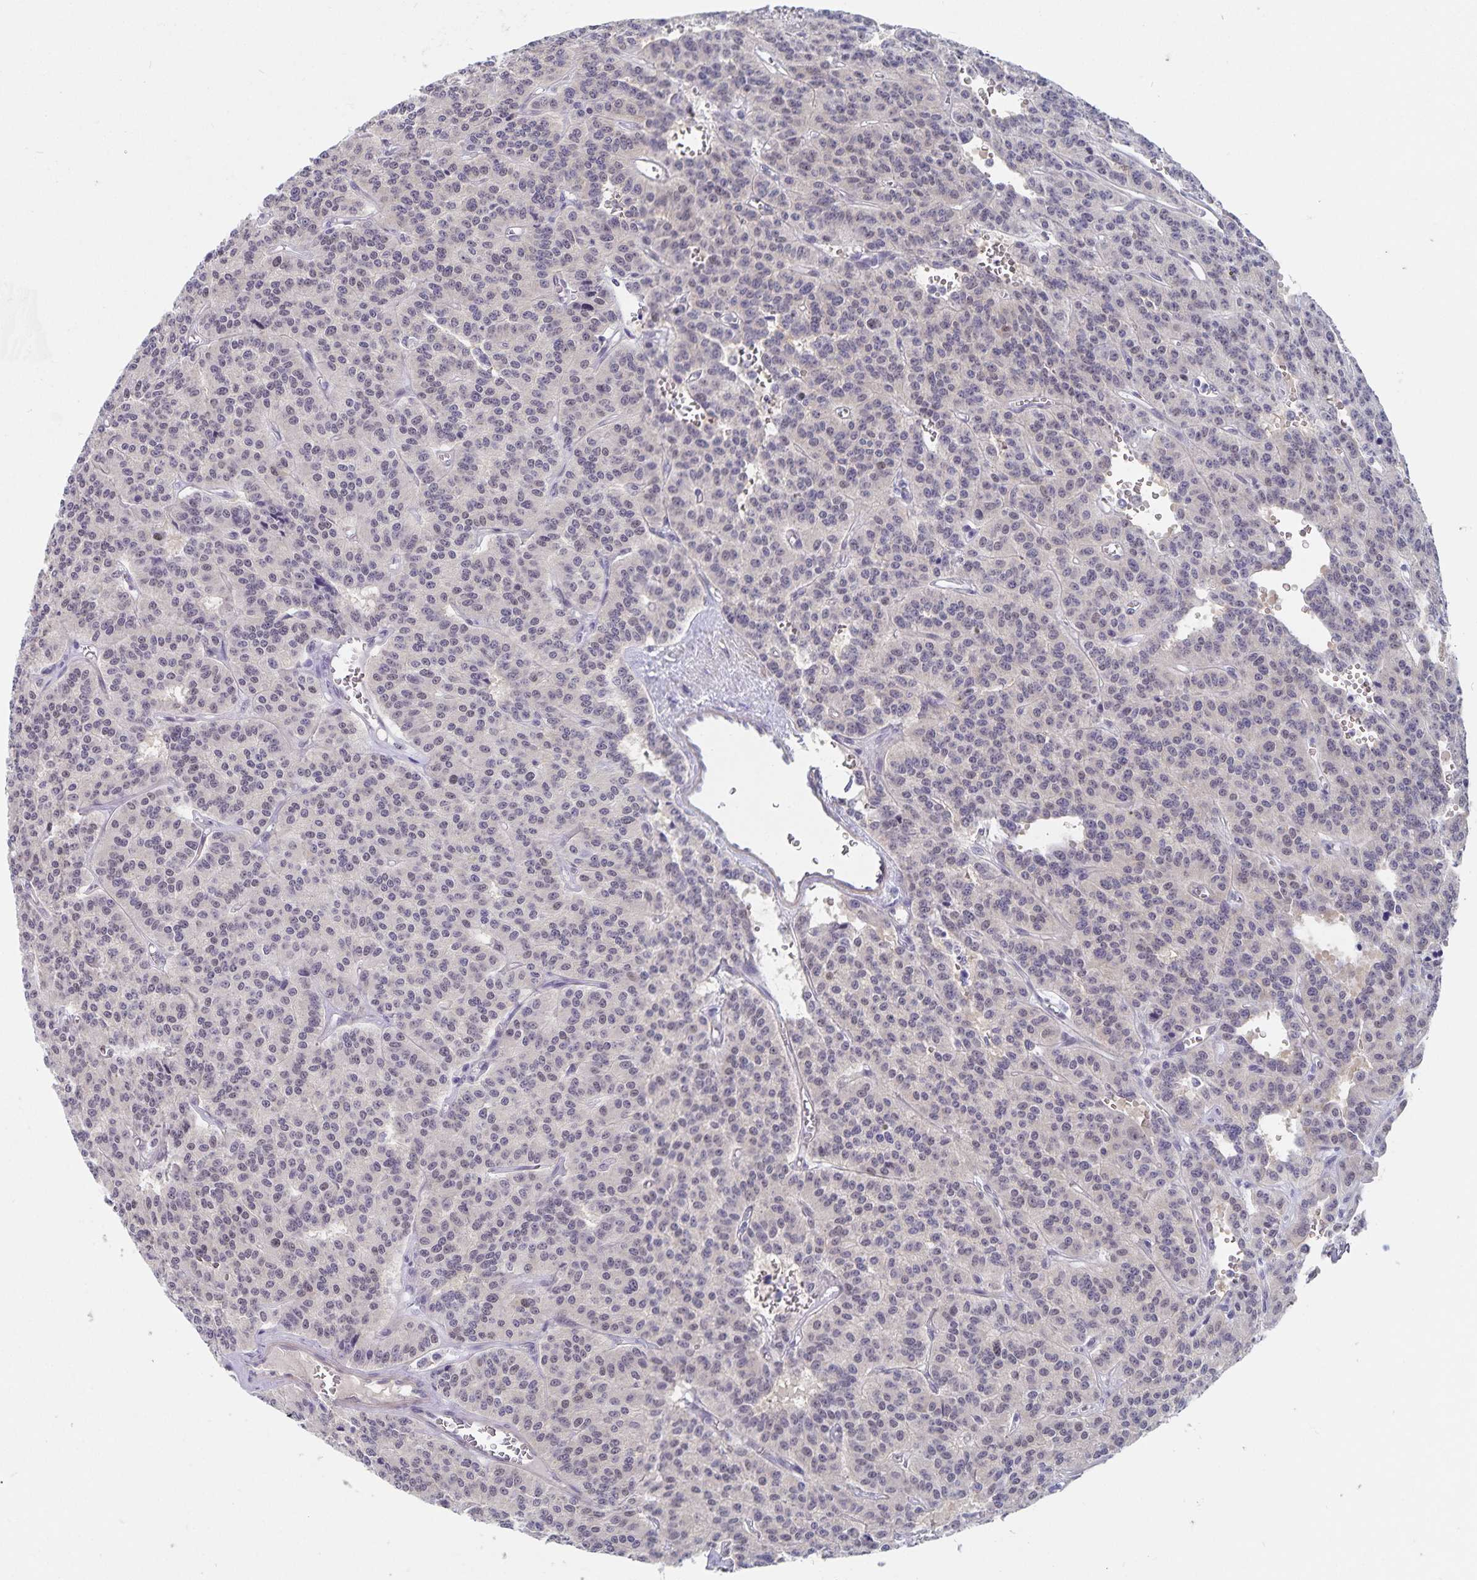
{"staining": {"intensity": "negative", "quantity": "none", "location": "none"}, "tissue": "carcinoid", "cell_type": "Tumor cells", "image_type": "cancer", "snomed": [{"axis": "morphology", "description": "Carcinoid, malignant, NOS"}, {"axis": "topography", "description": "Lung"}], "caption": "The immunohistochemistry micrograph has no significant expression in tumor cells of carcinoid tissue.", "gene": "BAG6", "patient": {"sex": "female", "age": 71}}